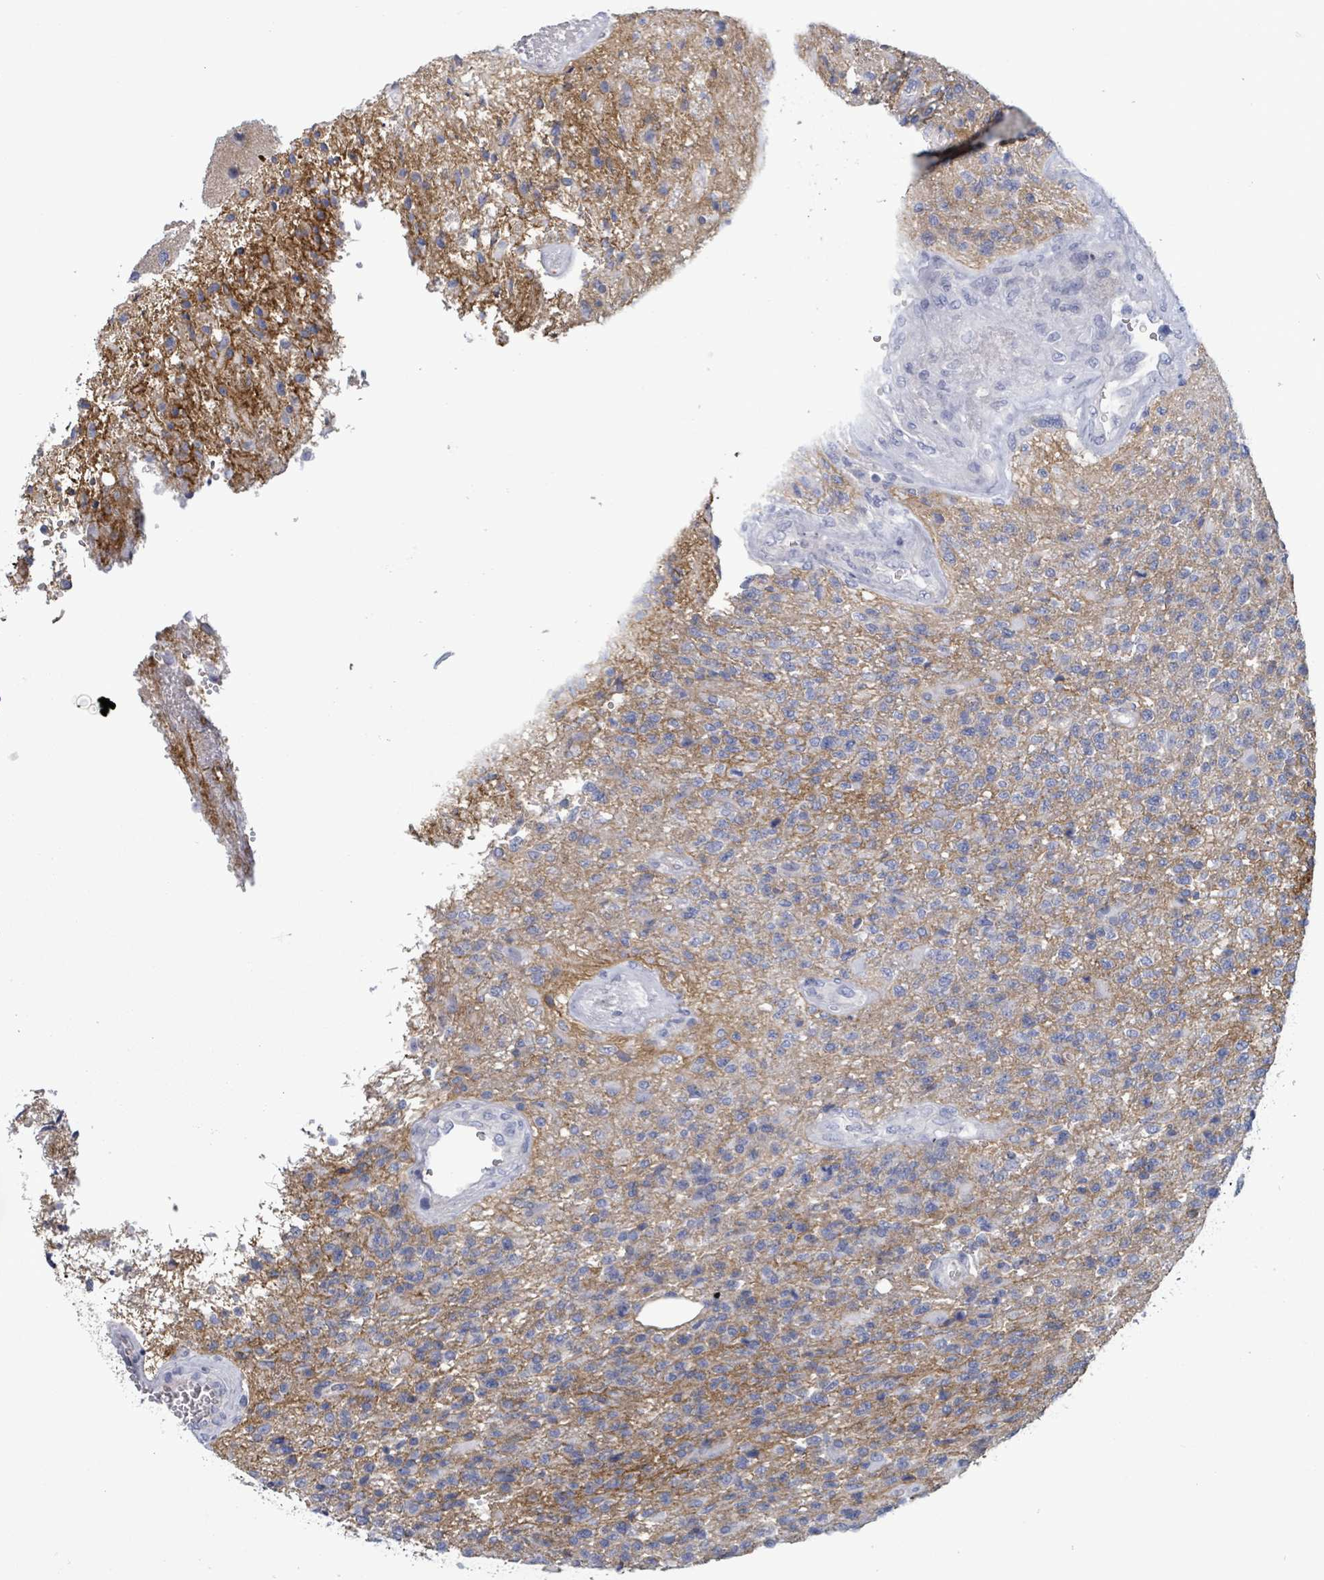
{"staining": {"intensity": "negative", "quantity": "none", "location": "none"}, "tissue": "glioma", "cell_type": "Tumor cells", "image_type": "cancer", "snomed": [{"axis": "morphology", "description": "Glioma, malignant, High grade"}, {"axis": "topography", "description": "Brain"}], "caption": "Immunohistochemical staining of glioma shows no significant expression in tumor cells.", "gene": "BSG", "patient": {"sex": "male", "age": 56}}